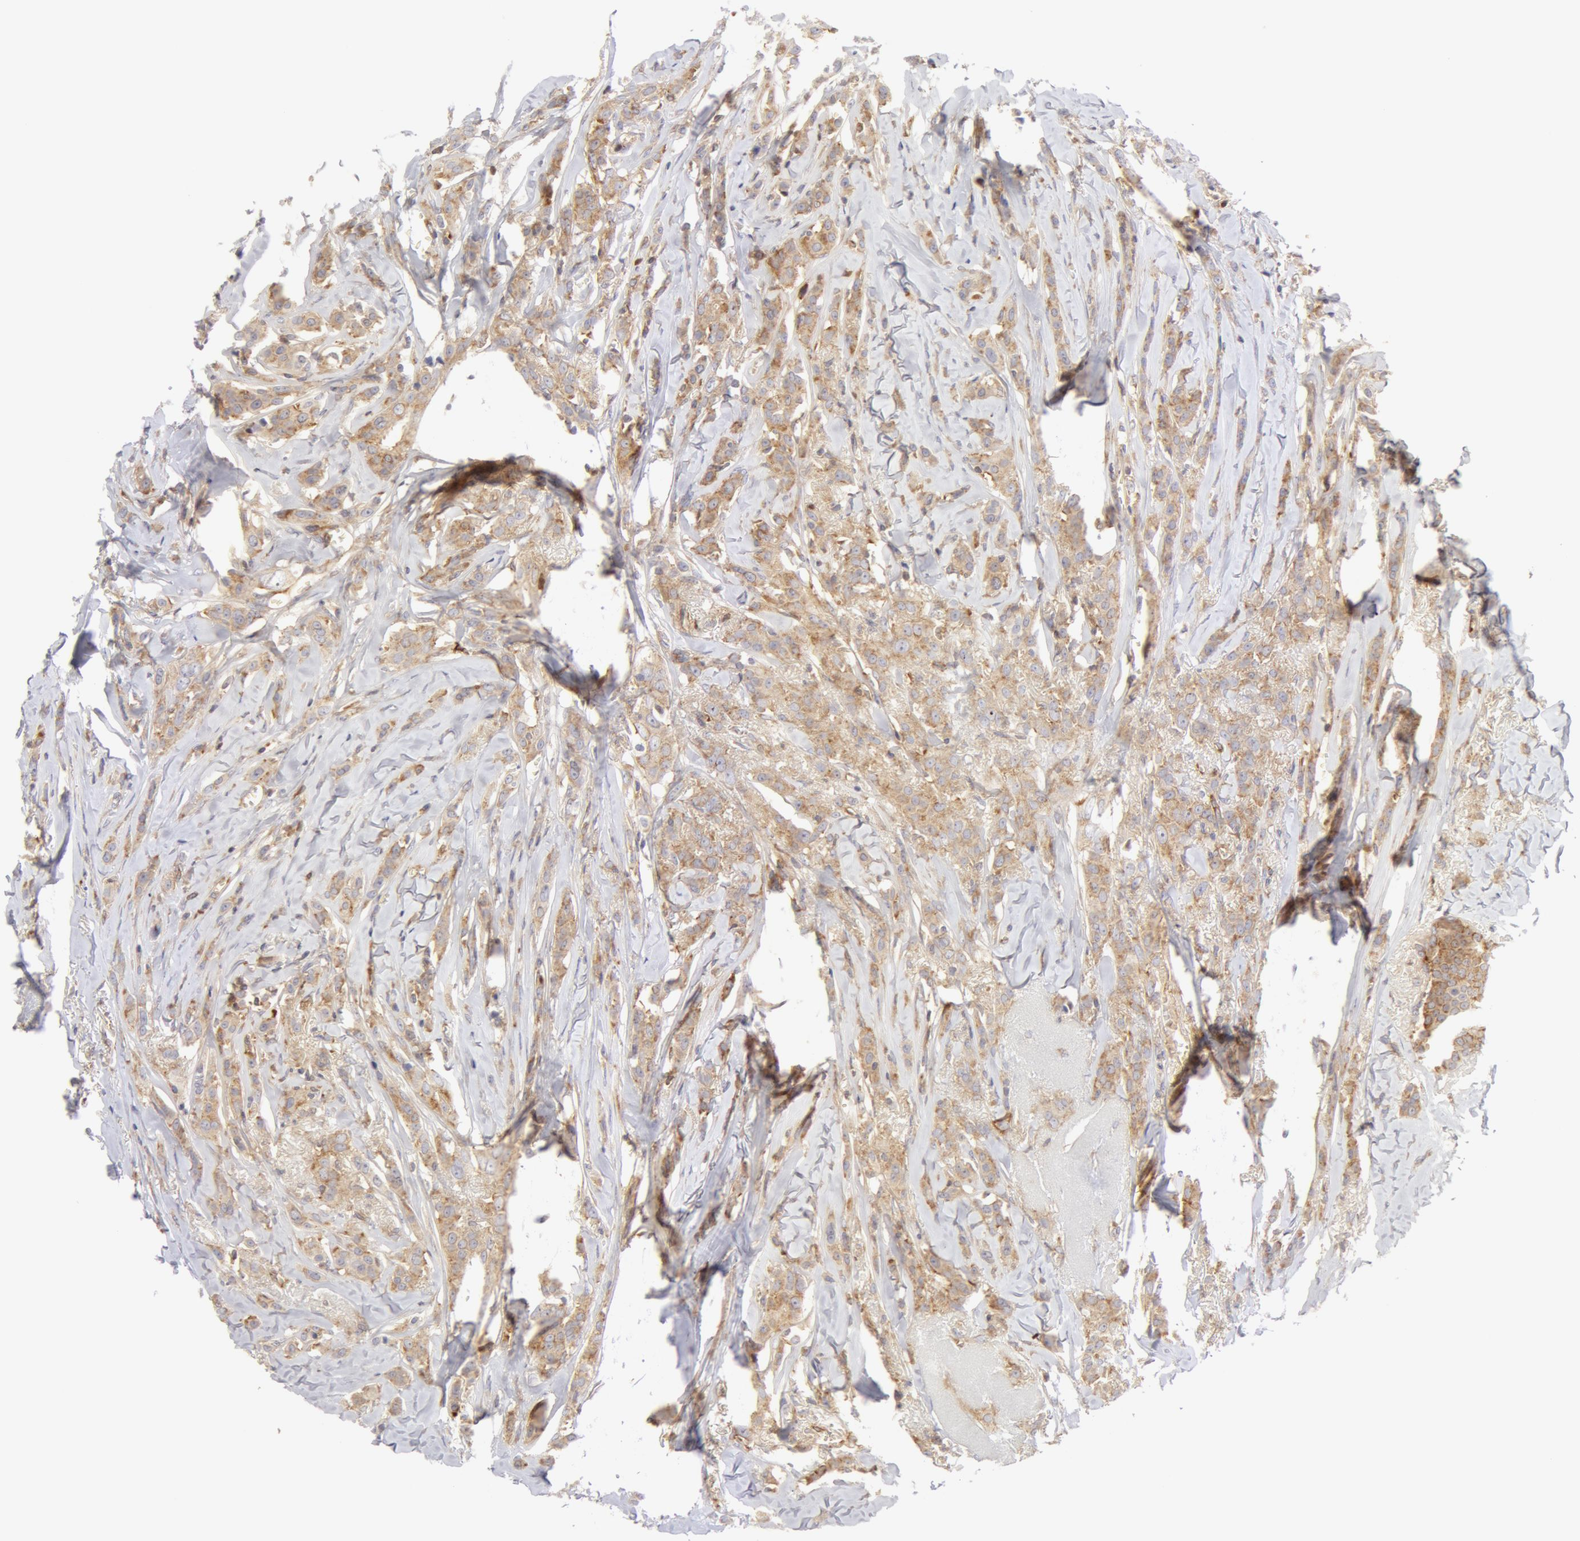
{"staining": {"intensity": "weak", "quantity": "25%-75%", "location": "cytoplasmic/membranous"}, "tissue": "breast cancer", "cell_type": "Tumor cells", "image_type": "cancer", "snomed": [{"axis": "morphology", "description": "Lobular carcinoma"}, {"axis": "topography", "description": "Breast"}], "caption": "Immunohistochemistry (DAB (3,3'-diaminobenzidine)) staining of human breast lobular carcinoma demonstrates weak cytoplasmic/membranous protein expression in approximately 25%-75% of tumor cells. (Brightfield microscopy of DAB IHC at high magnification).", "gene": "DDX3Y", "patient": {"sex": "female", "age": 57}}